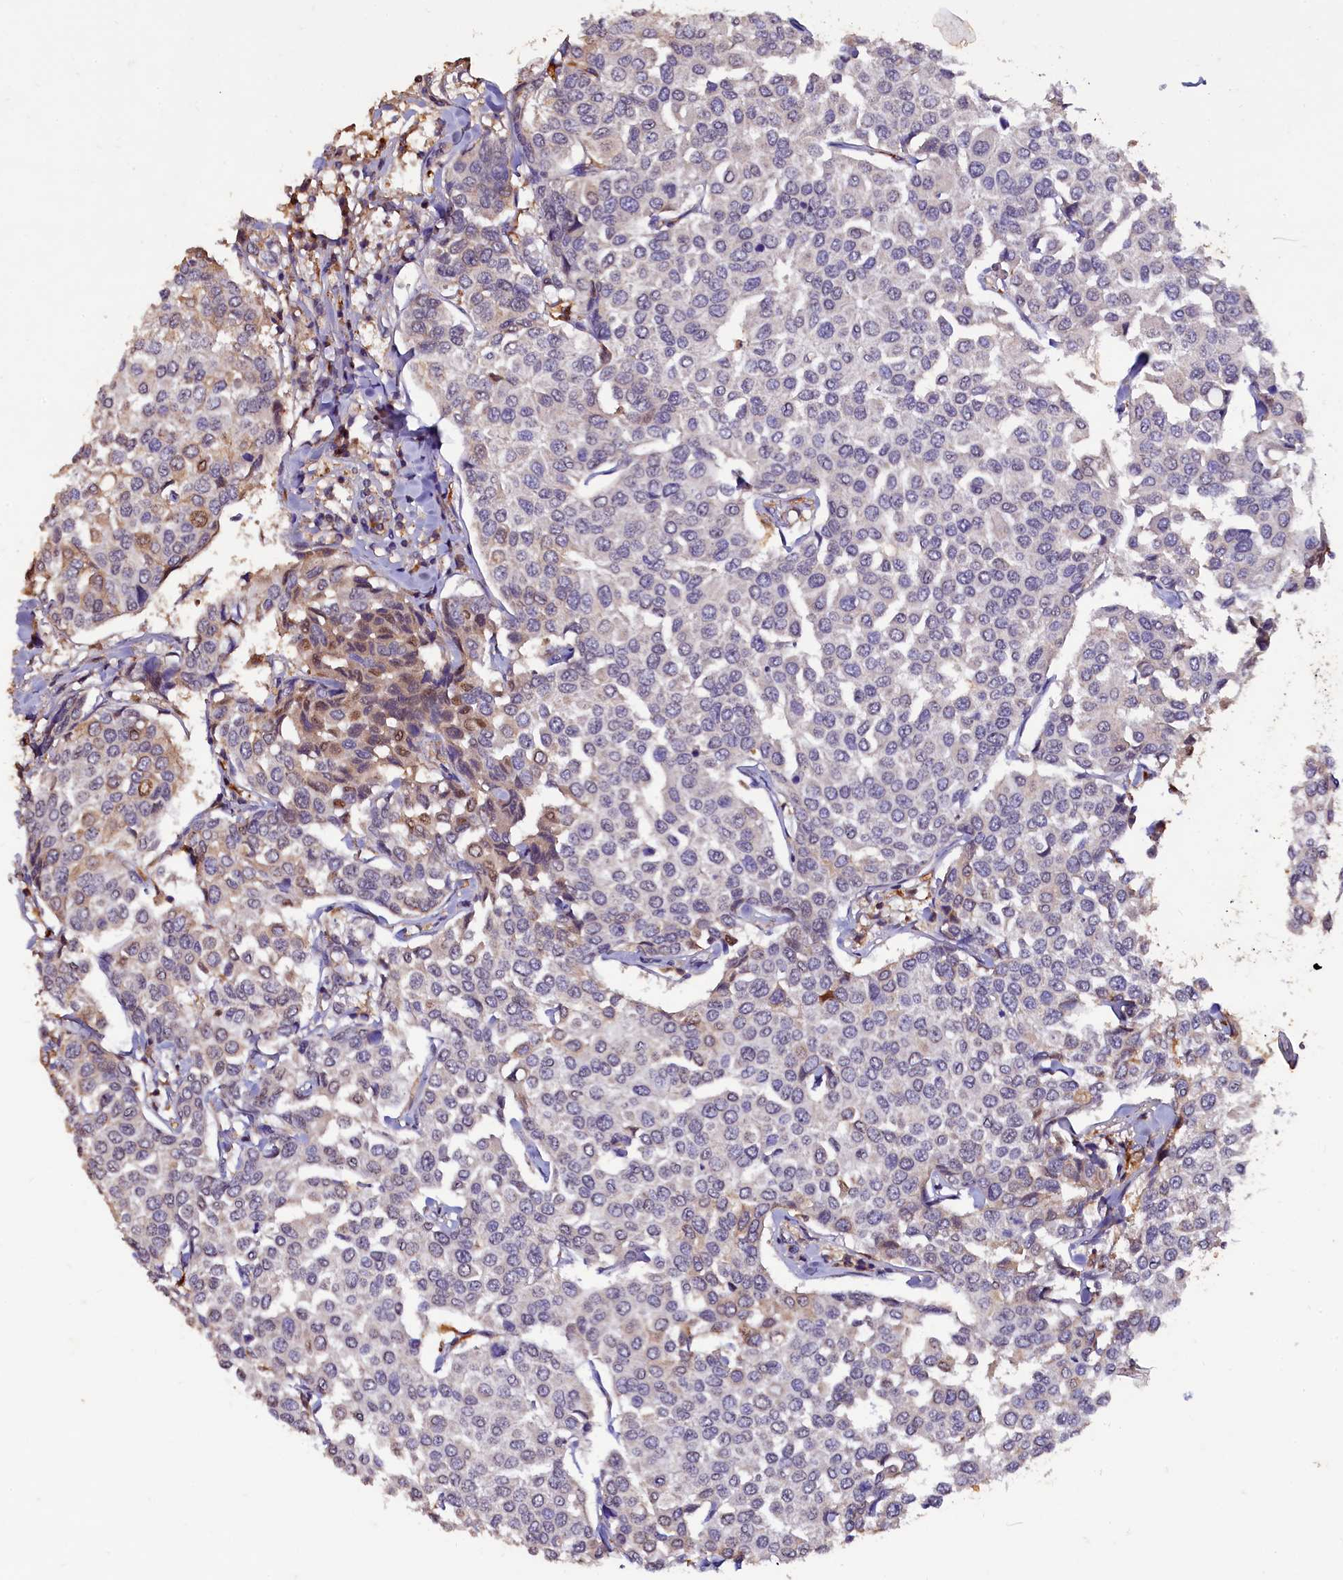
{"staining": {"intensity": "moderate", "quantity": "<25%", "location": "cytoplasmic/membranous,nuclear"}, "tissue": "breast cancer", "cell_type": "Tumor cells", "image_type": "cancer", "snomed": [{"axis": "morphology", "description": "Duct carcinoma"}, {"axis": "topography", "description": "Breast"}], "caption": "The image exhibits staining of invasive ductal carcinoma (breast), revealing moderate cytoplasmic/membranous and nuclear protein expression (brown color) within tumor cells.", "gene": "CSTPP1", "patient": {"sex": "female", "age": 55}}